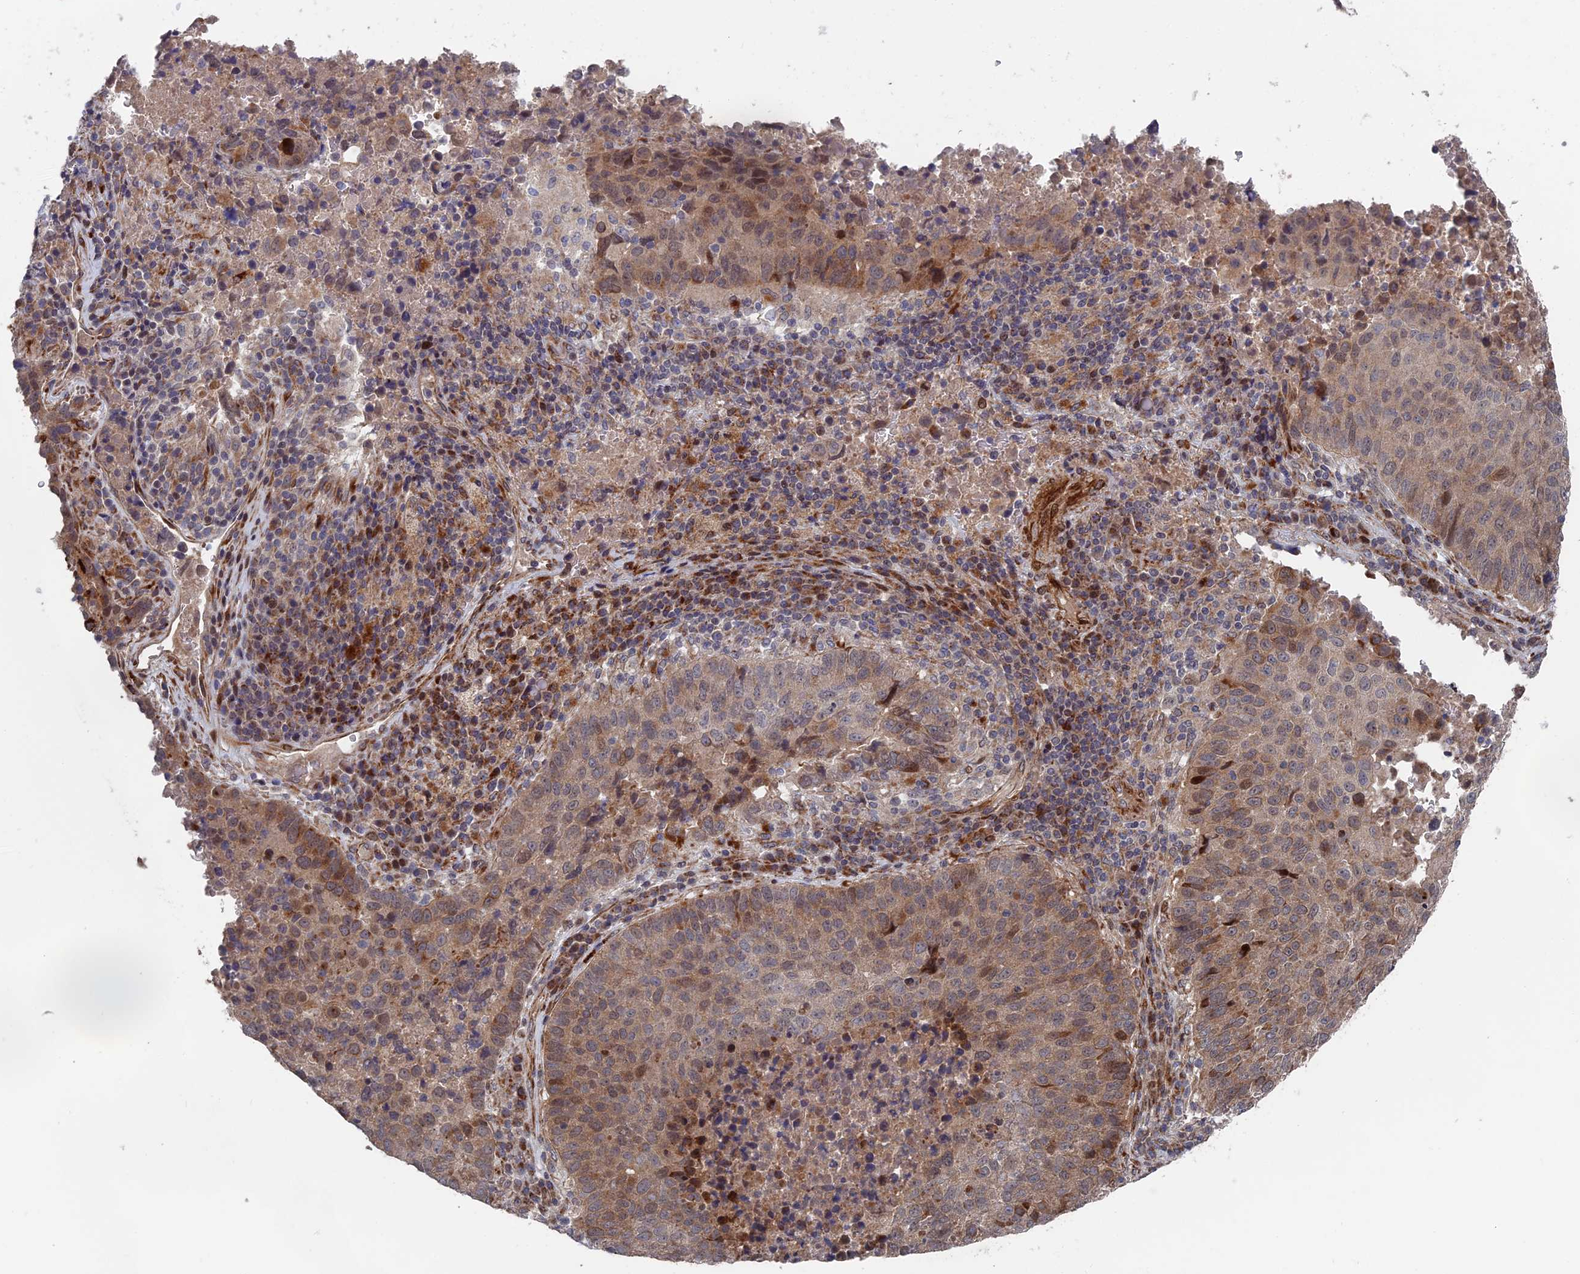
{"staining": {"intensity": "moderate", "quantity": "<25%", "location": "cytoplasmic/membranous"}, "tissue": "lung cancer", "cell_type": "Tumor cells", "image_type": "cancer", "snomed": [{"axis": "morphology", "description": "Squamous cell carcinoma, NOS"}, {"axis": "topography", "description": "Lung"}], "caption": "A photomicrograph of human squamous cell carcinoma (lung) stained for a protein exhibits moderate cytoplasmic/membranous brown staining in tumor cells.", "gene": "GTF2IRD1", "patient": {"sex": "male", "age": 73}}